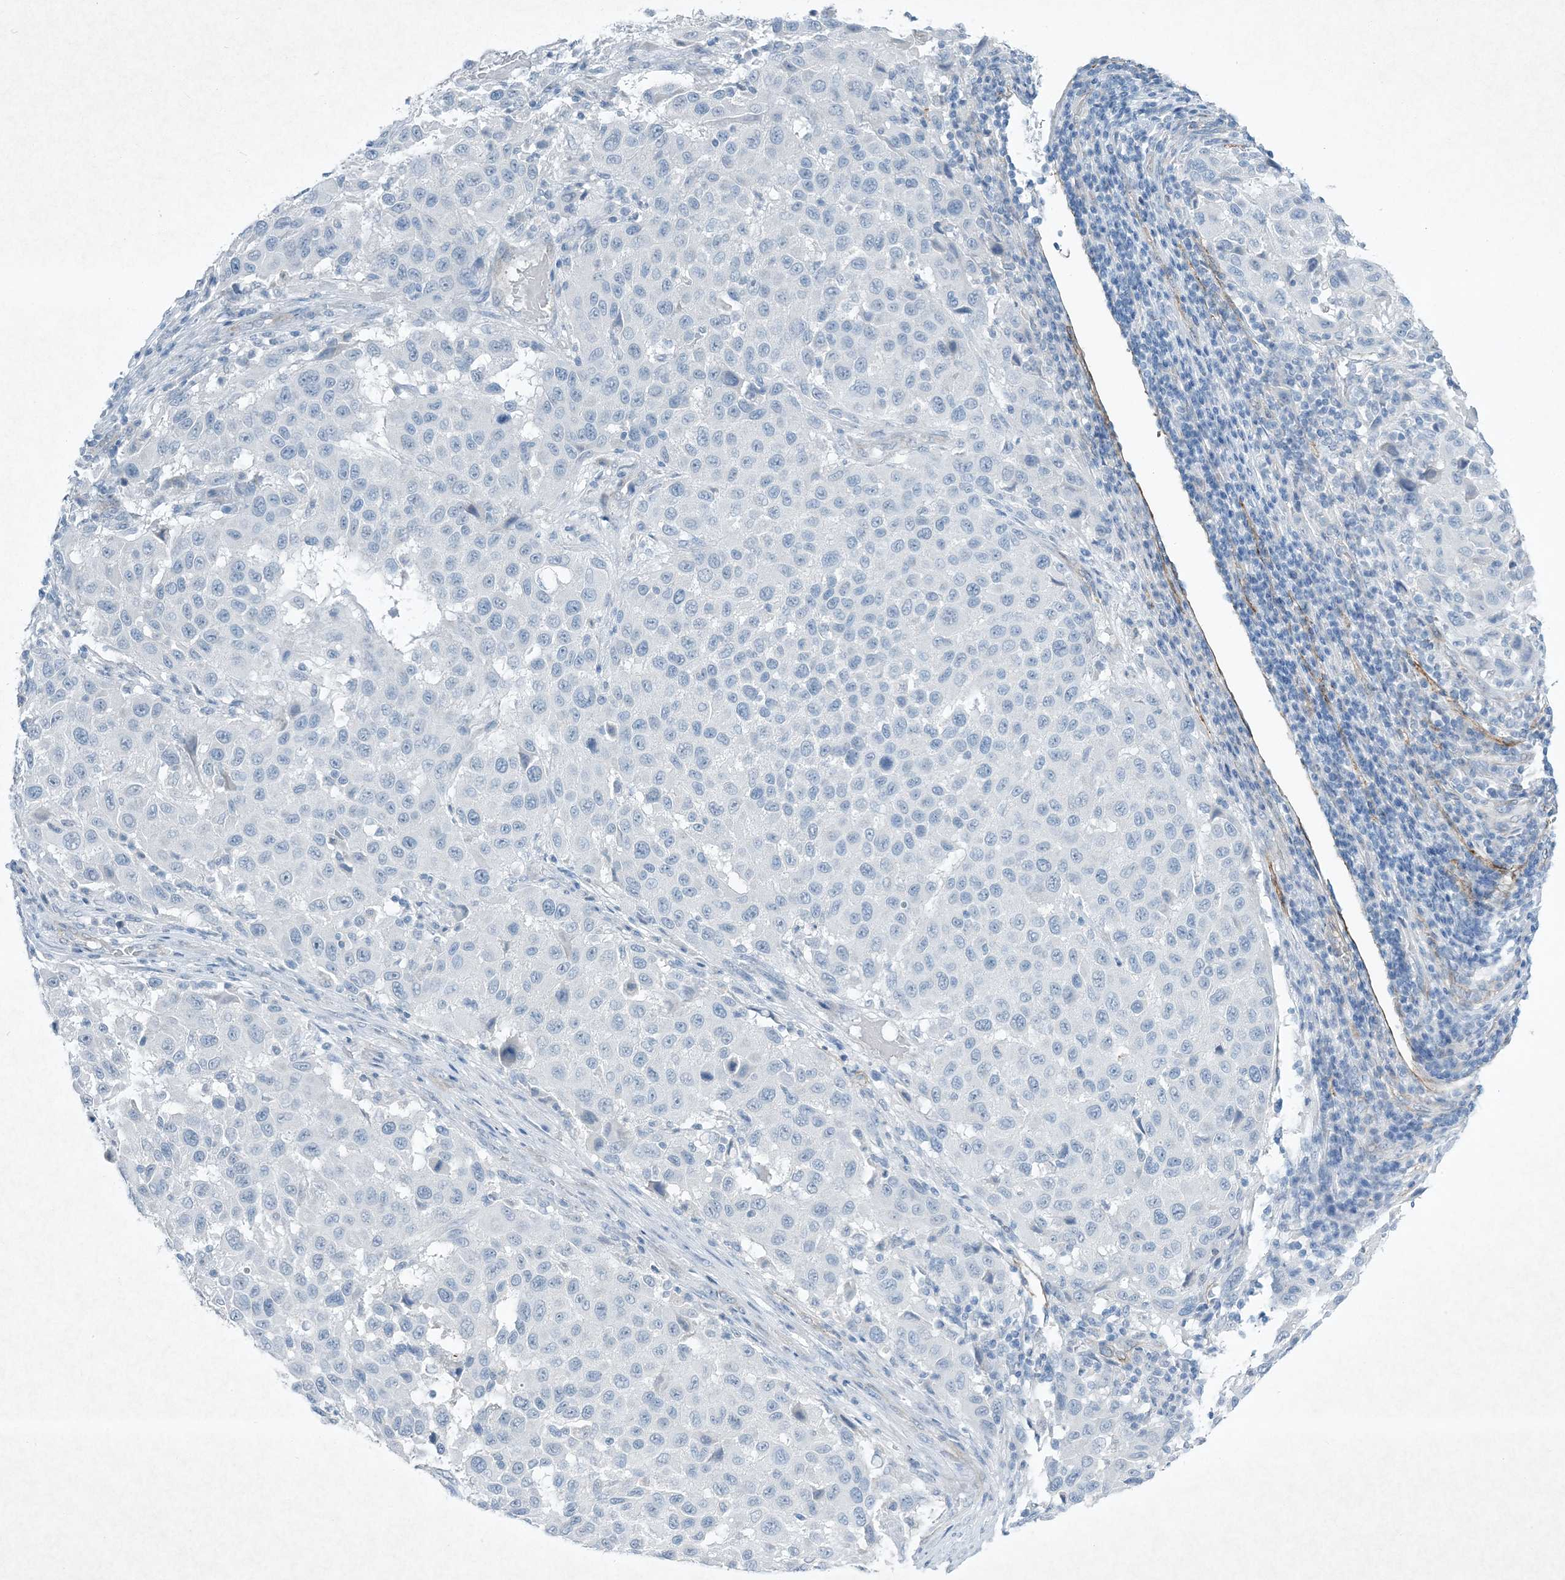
{"staining": {"intensity": "negative", "quantity": "none", "location": "none"}, "tissue": "melanoma", "cell_type": "Tumor cells", "image_type": "cancer", "snomed": [{"axis": "morphology", "description": "Malignant melanoma, Metastatic site"}, {"axis": "topography", "description": "Lymph node"}], "caption": "Tumor cells are negative for protein expression in human melanoma.", "gene": "PGM5", "patient": {"sex": "male", "age": 61}}